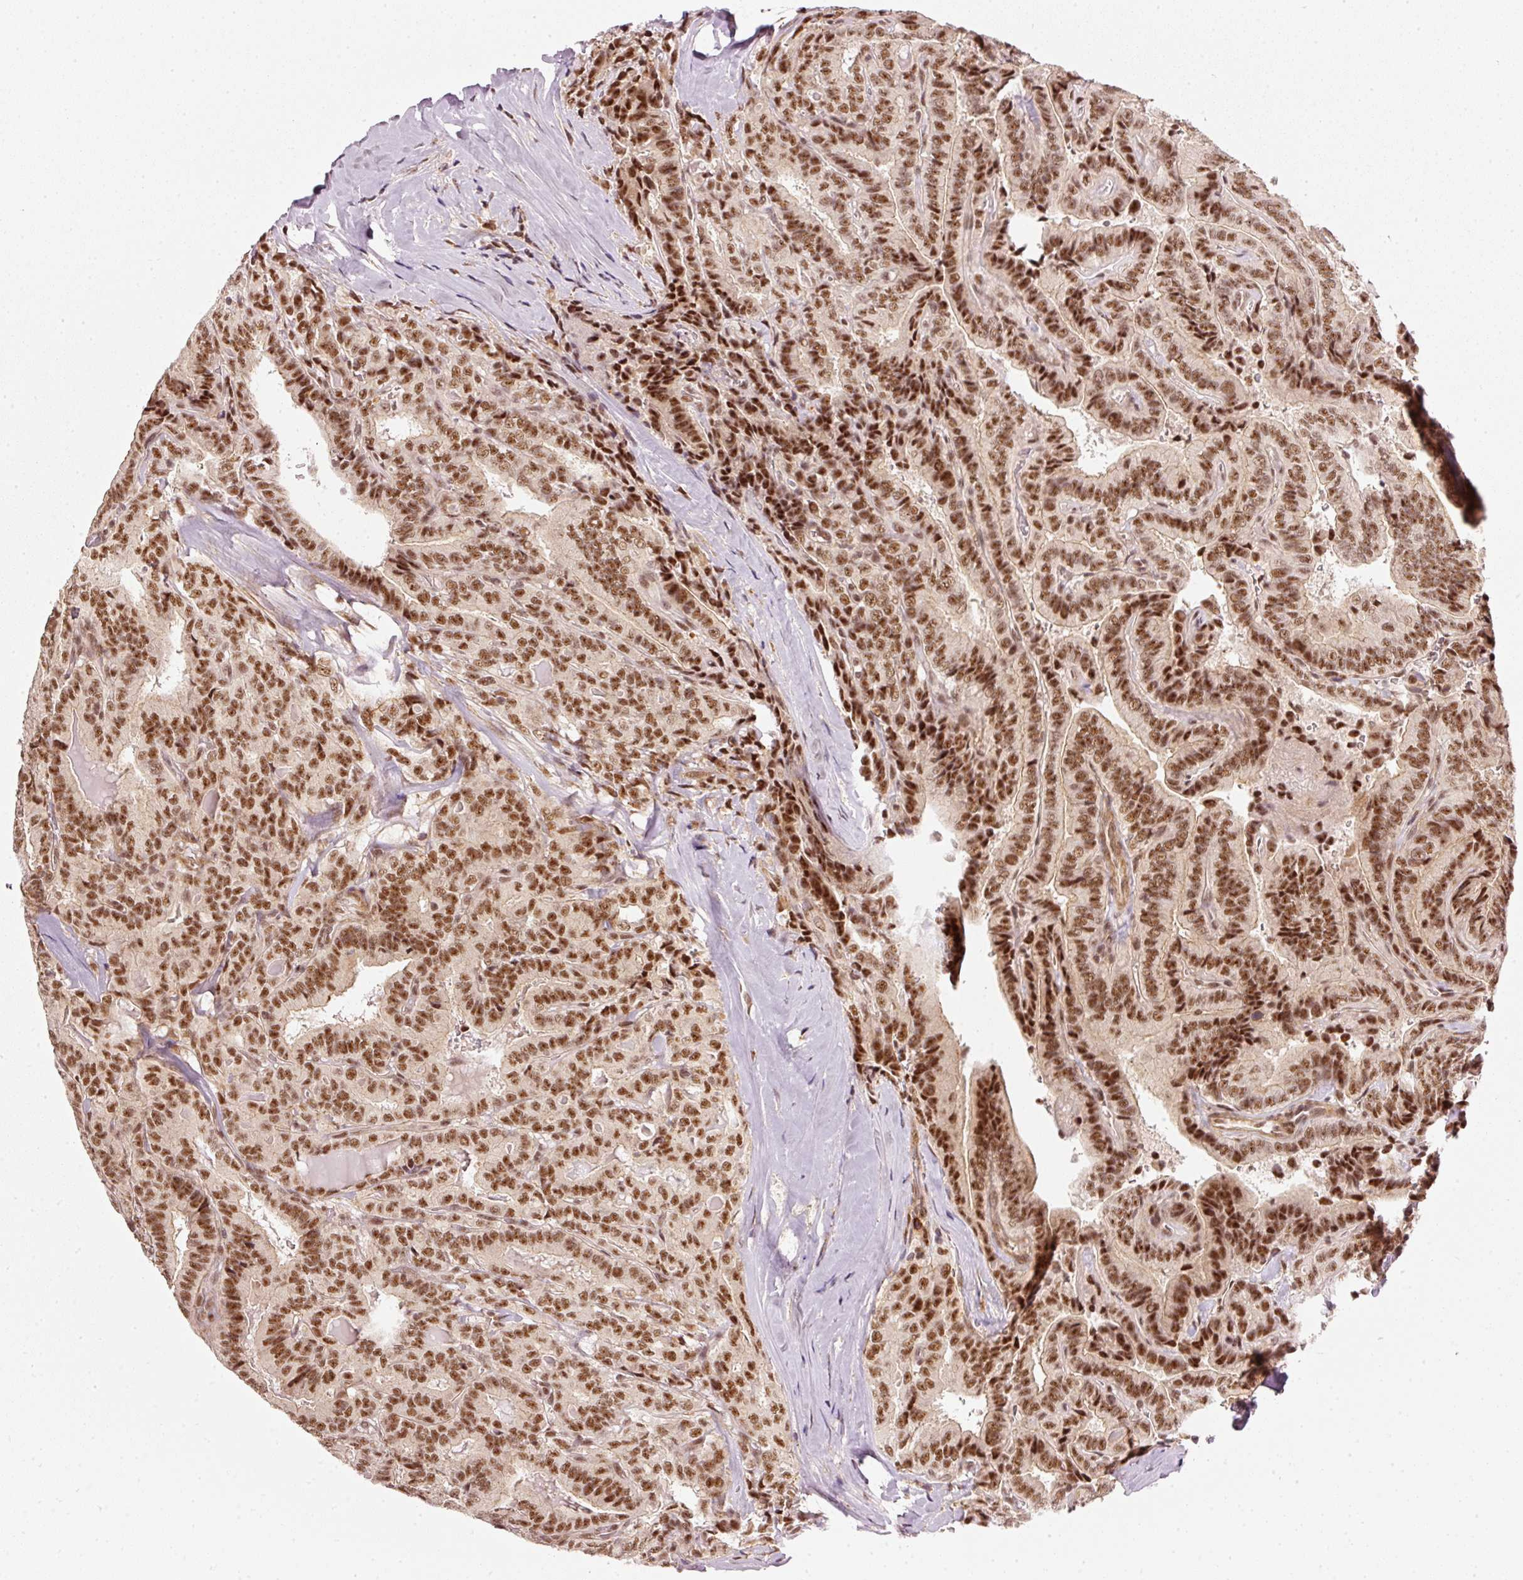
{"staining": {"intensity": "moderate", "quantity": ">75%", "location": "nuclear"}, "tissue": "thyroid cancer", "cell_type": "Tumor cells", "image_type": "cancer", "snomed": [{"axis": "morphology", "description": "Papillary adenocarcinoma, NOS"}, {"axis": "topography", "description": "Thyroid gland"}], "caption": "Papillary adenocarcinoma (thyroid) stained for a protein (brown) reveals moderate nuclear positive positivity in about >75% of tumor cells.", "gene": "THOC6", "patient": {"sex": "male", "age": 61}}